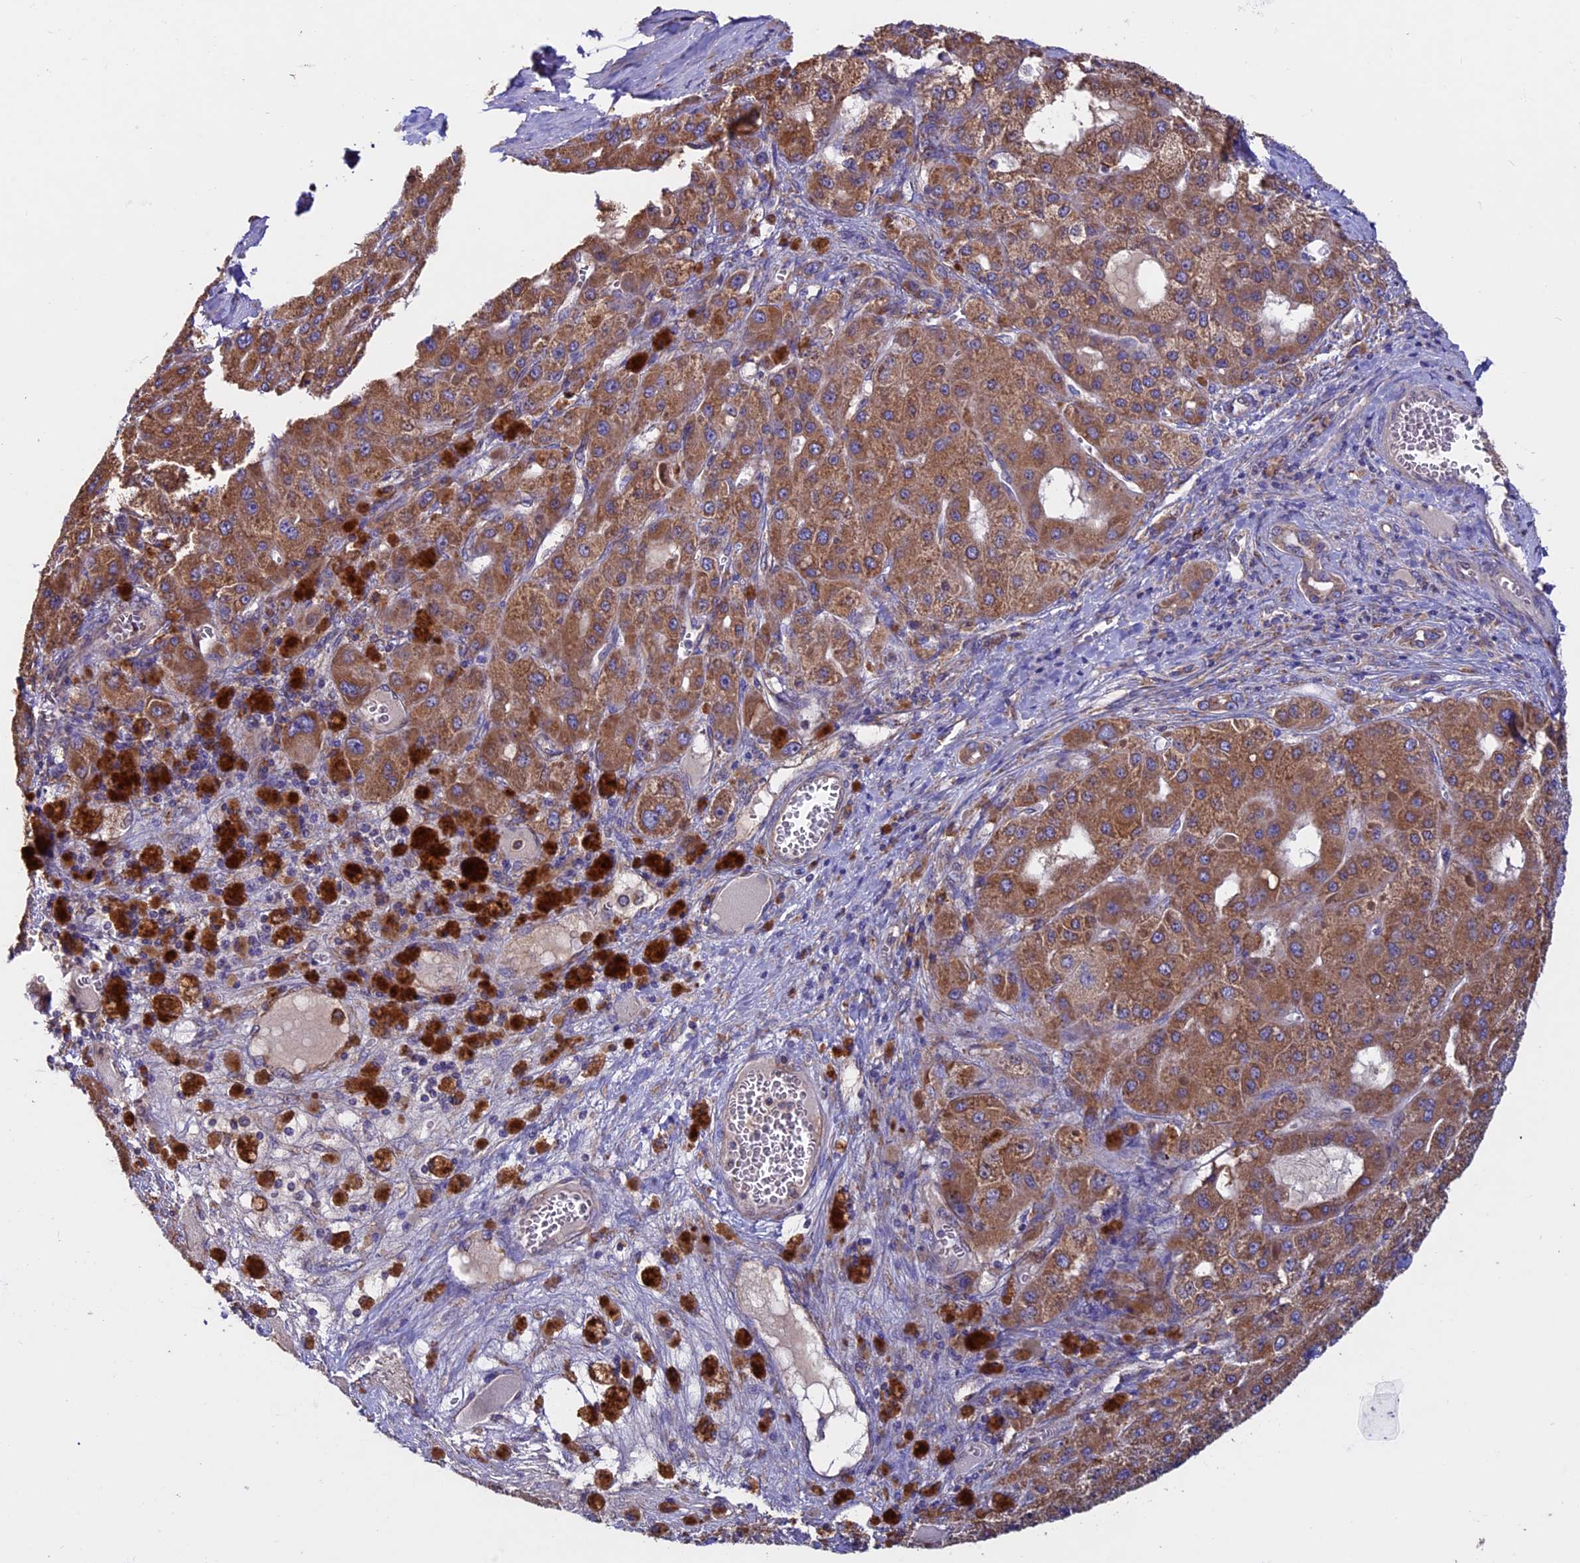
{"staining": {"intensity": "moderate", "quantity": ">75%", "location": "cytoplasmic/membranous"}, "tissue": "liver cancer", "cell_type": "Tumor cells", "image_type": "cancer", "snomed": [{"axis": "morphology", "description": "Carcinoma, Hepatocellular, NOS"}, {"axis": "topography", "description": "Liver"}], "caption": "High-power microscopy captured an immunohistochemistry (IHC) image of liver hepatocellular carcinoma, revealing moderate cytoplasmic/membranous expression in about >75% of tumor cells.", "gene": "BTBD3", "patient": {"sex": "female", "age": 73}}